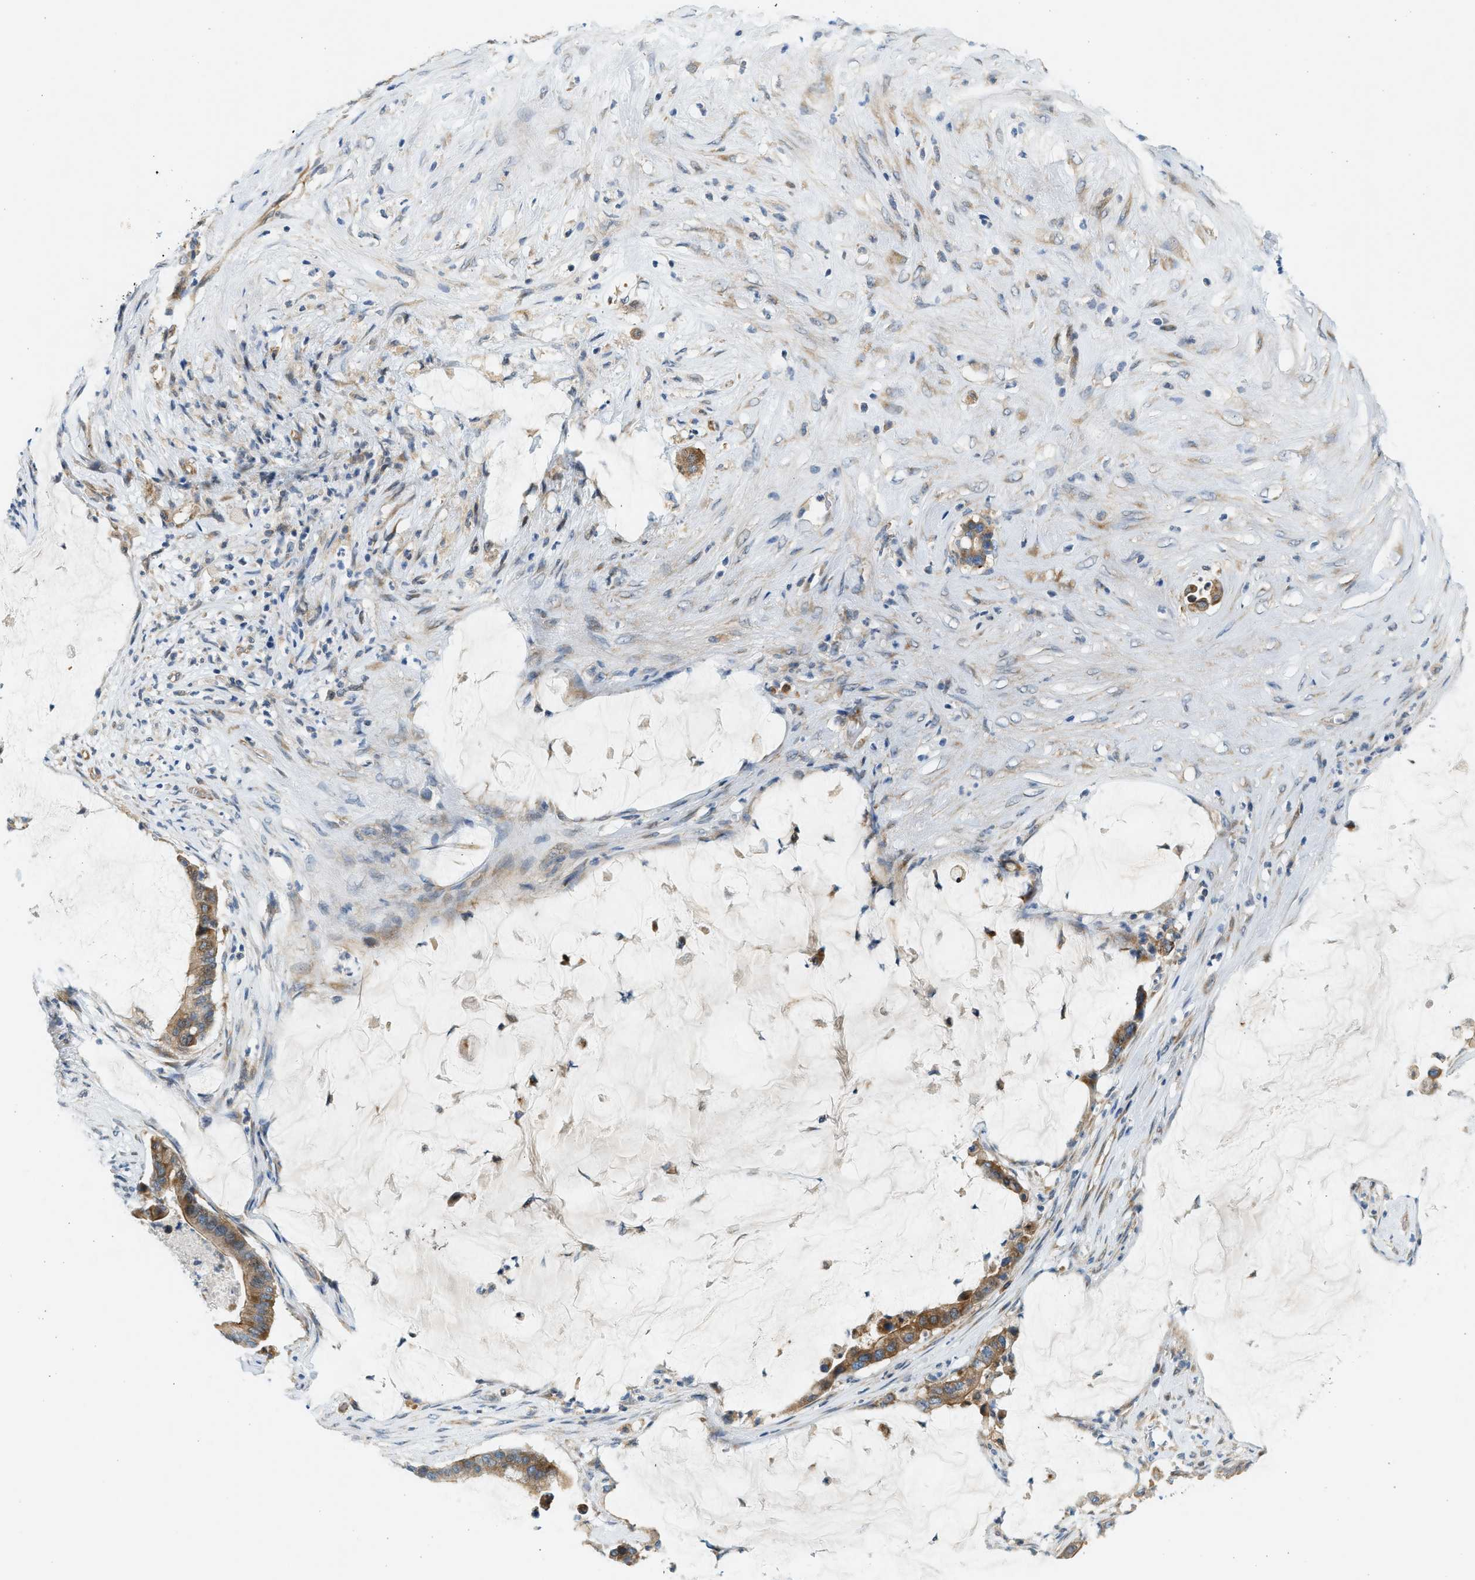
{"staining": {"intensity": "moderate", "quantity": ">75%", "location": "cytoplasmic/membranous"}, "tissue": "pancreatic cancer", "cell_type": "Tumor cells", "image_type": "cancer", "snomed": [{"axis": "morphology", "description": "Adenocarcinoma, NOS"}, {"axis": "topography", "description": "Pancreas"}], "caption": "Immunohistochemistry (IHC) of pancreatic adenocarcinoma exhibits medium levels of moderate cytoplasmic/membranous positivity in approximately >75% of tumor cells. (DAB = brown stain, brightfield microscopy at high magnification).", "gene": "KDELR2", "patient": {"sex": "male", "age": 41}}